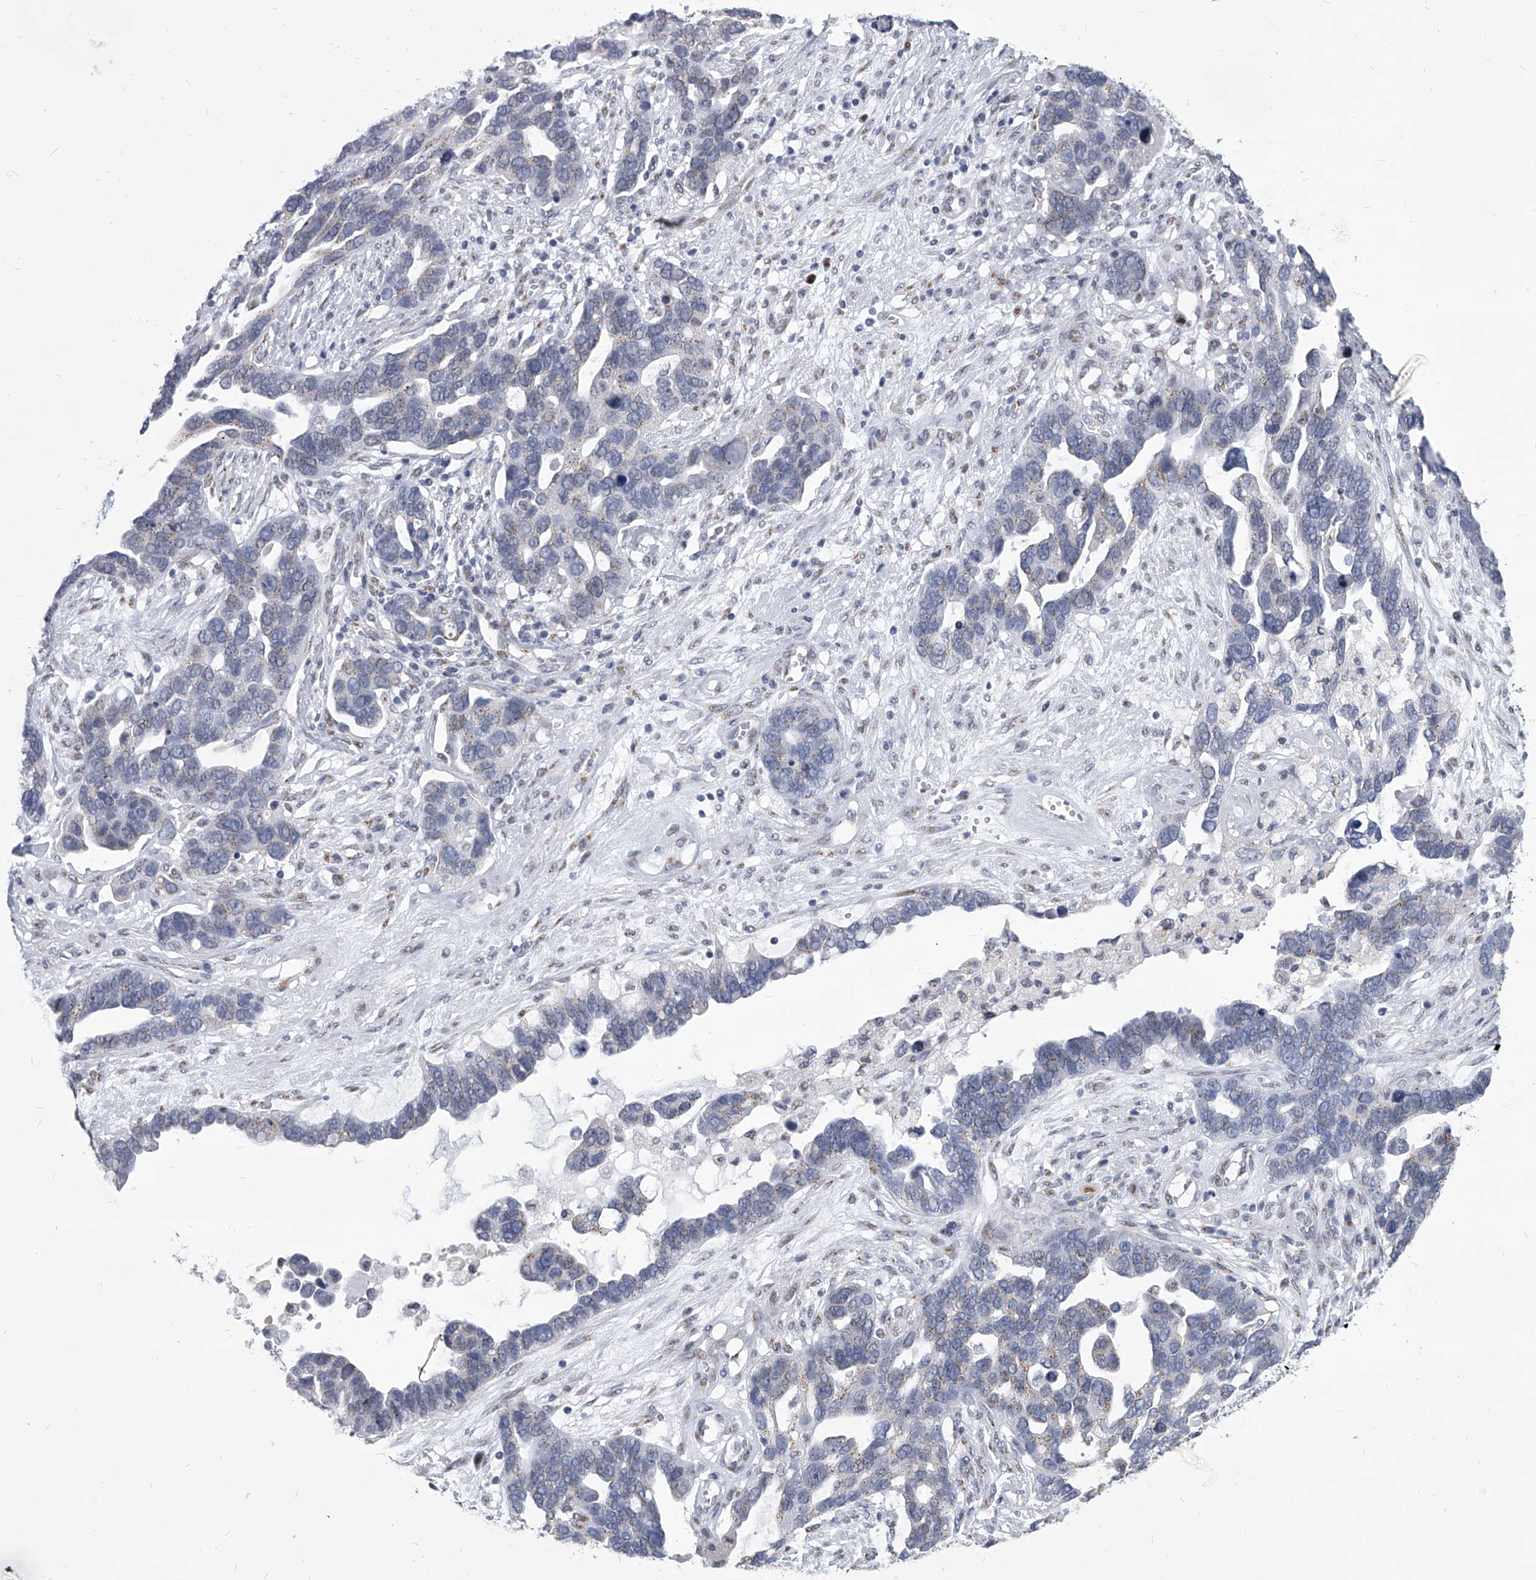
{"staining": {"intensity": "weak", "quantity": "<25%", "location": "cytoplasmic/membranous"}, "tissue": "ovarian cancer", "cell_type": "Tumor cells", "image_type": "cancer", "snomed": [{"axis": "morphology", "description": "Cystadenocarcinoma, serous, NOS"}, {"axis": "topography", "description": "Ovary"}], "caption": "Immunohistochemical staining of human serous cystadenocarcinoma (ovarian) demonstrates no significant positivity in tumor cells.", "gene": "EVA1C", "patient": {"sex": "female", "age": 54}}